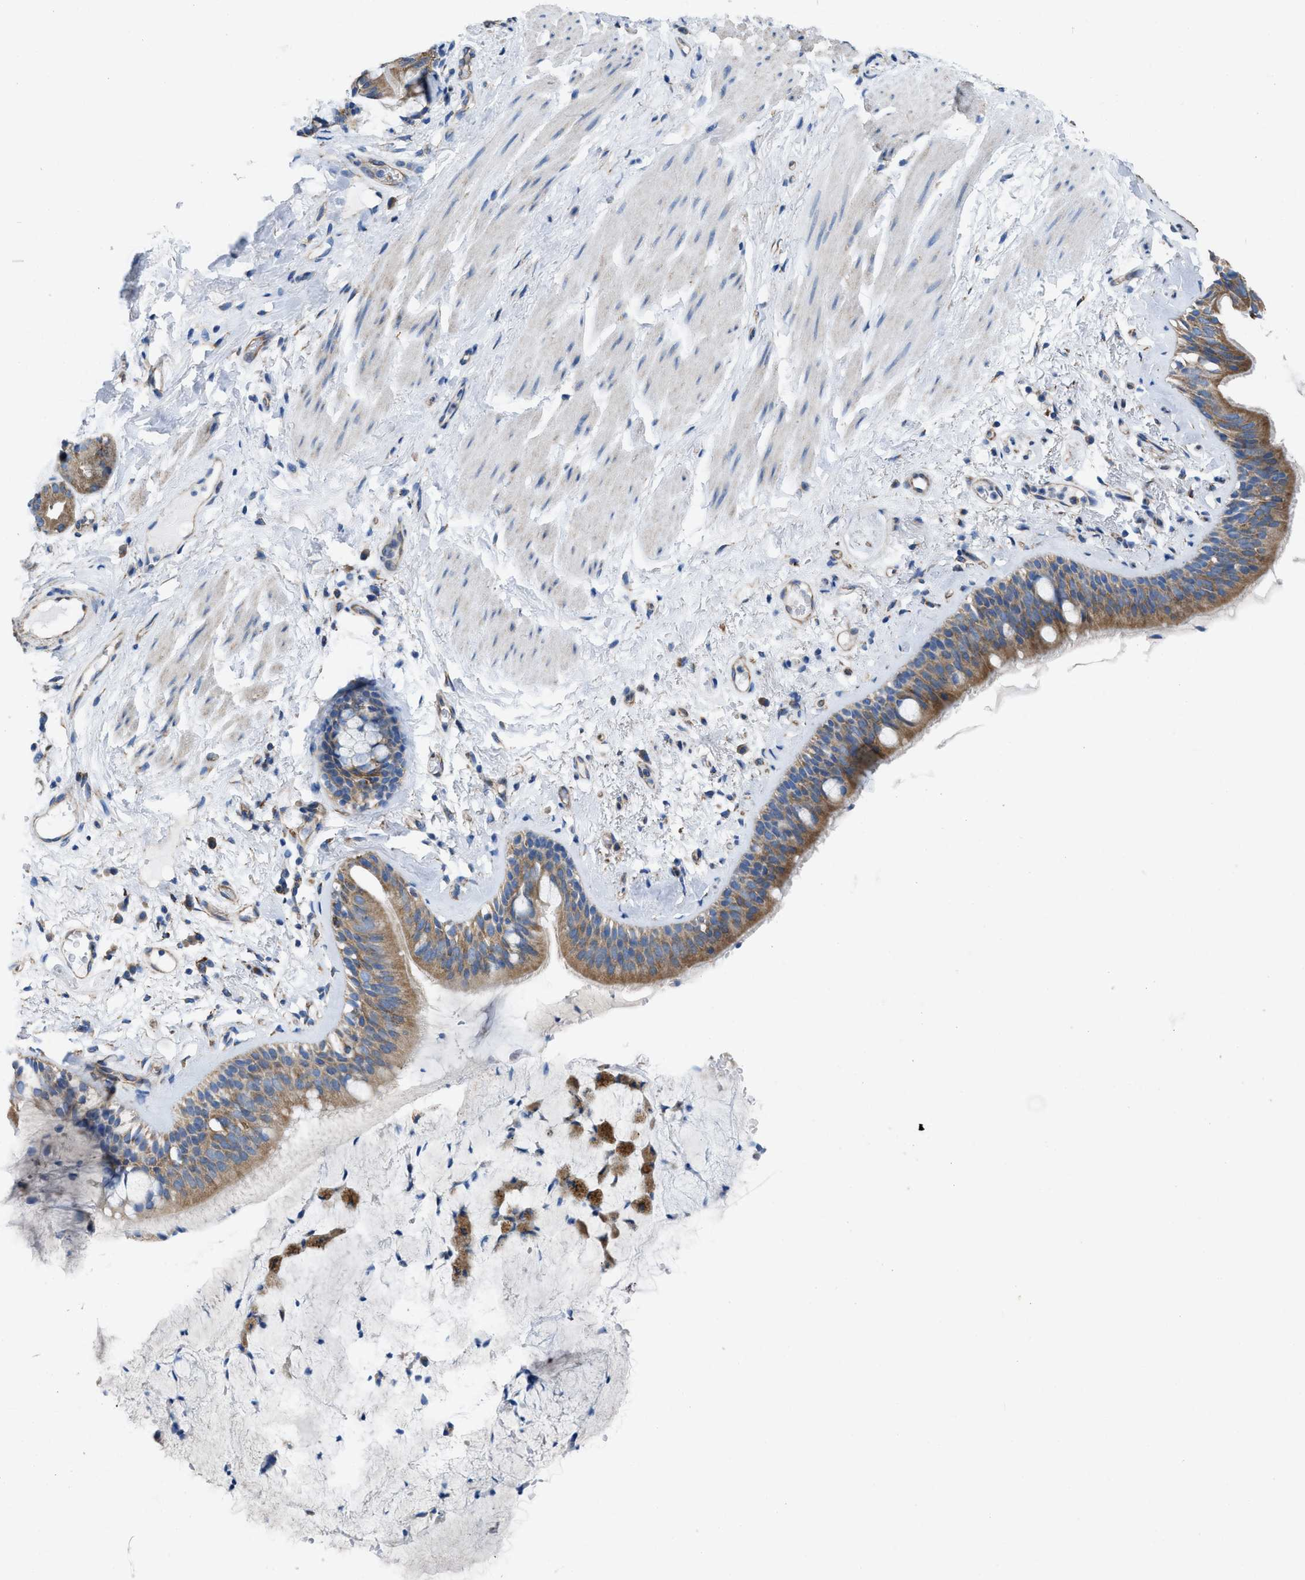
{"staining": {"intensity": "moderate", "quantity": ">75%", "location": "cytoplasmic/membranous"}, "tissue": "bronchus", "cell_type": "Respiratory epithelial cells", "image_type": "normal", "snomed": [{"axis": "morphology", "description": "Normal tissue, NOS"}, {"axis": "topography", "description": "Cartilage tissue"}], "caption": "Bronchus stained with DAB immunohistochemistry demonstrates medium levels of moderate cytoplasmic/membranous expression in approximately >75% of respiratory epithelial cells.", "gene": "DOLPP1", "patient": {"sex": "female", "age": 63}}